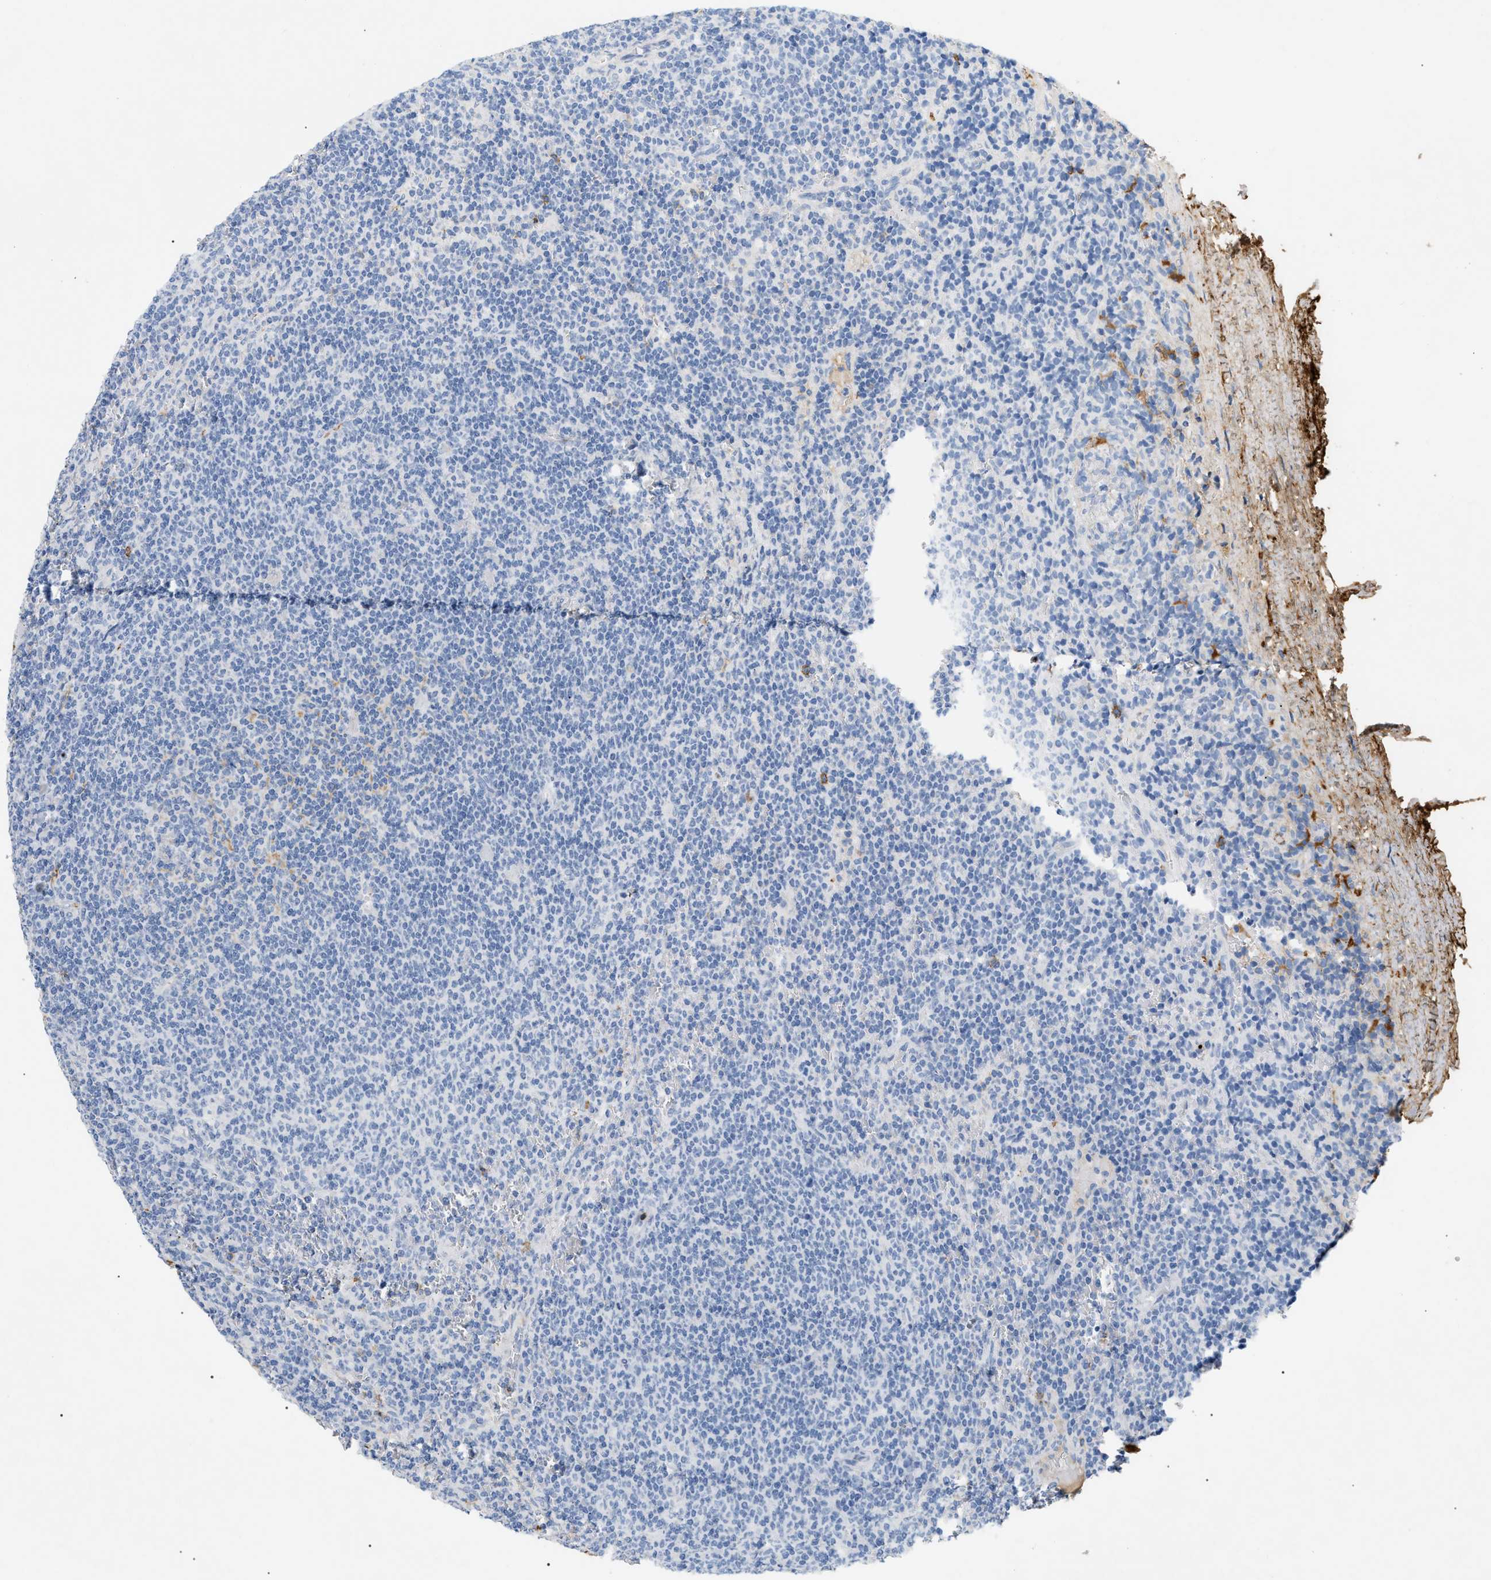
{"staining": {"intensity": "negative", "quantity": "none", "location": "none"}, "tissue": "lymphoma", "cell_type": "Tumor cells", "image_type": "cancer", "snomed": [{"axis": "morphology", "description": "Malignant lymphoma, non-Hodgkin's type, Low grade"}, {"axis": "topography", "description": "Spleen"}], "caption": "DAB immunohistochemical staining of lymphoma reveals no significant expression in tumor cells.", "gene": "CFH", "patient": {"sex": "female", "age": 50}}